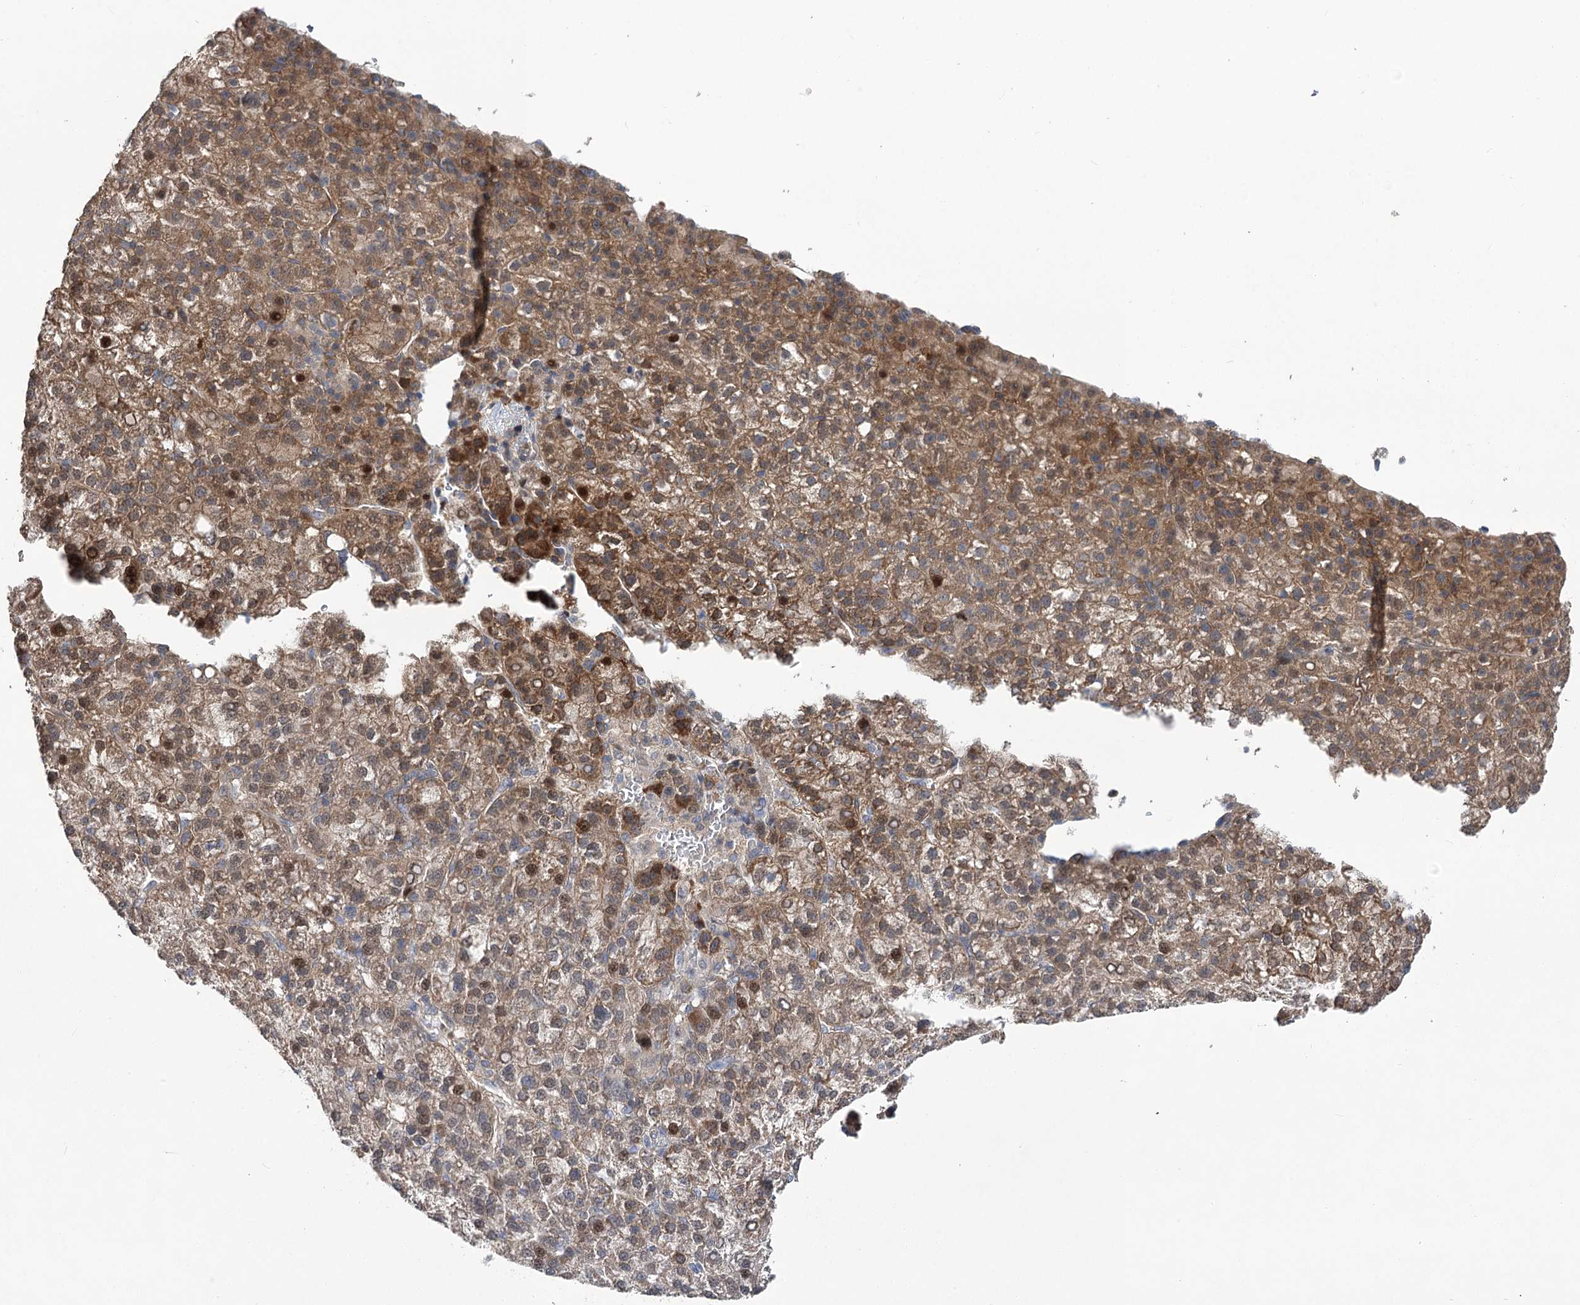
{"staining": {"intensity": "moderate", "quantity": ">75%", "location": "cytoplasmic/membranous,nuclear"}, "tissue": "liver cancer", "cell_type": "Tumor cells", "image_type": "cancer", "snomed": [{"axis": "morphology", "description": "Carcinoma, Hepatocellular, NOS"}, {"axis": "topography", "description": "Liver"}], "caption": "Immunohistochemical staining of hepatocellular carcinoma (liver) shows medium levels of moderate cytoplasmic/membranous and nuclear protein positivity in approximately >75% of tumor cells. (brown staining indicates protein expression, while blue staining denotes nuclei).", "gene": "STX6", "patient": {"sex": "female", "age": 58}}